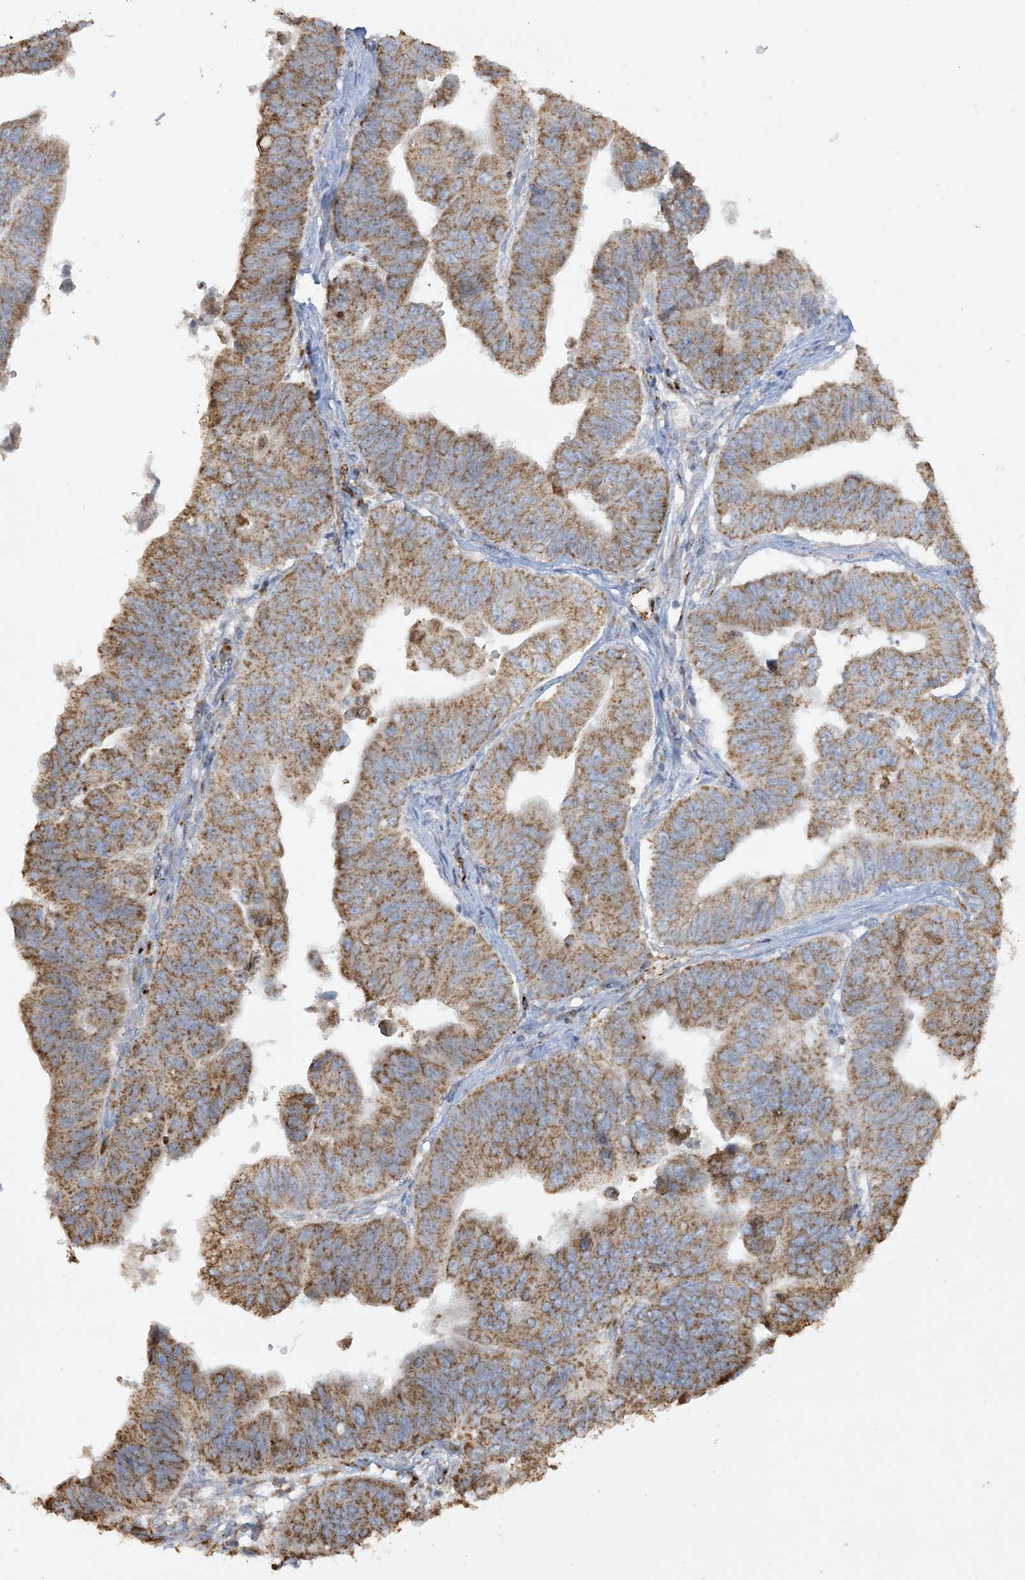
{"staining": {"intensity": "moderate", "quantity": ">75%", "location": "cytoplasmic/membranous"}, "tissue": "stomach cancer", "cell_type": "Tumor cells", "image_type": "cancer", "snomed": [{"axis": "morphology", "description": "Adenocarcinoma, NOS"}, {"axis": "topography", "description": "Stomach"}], "caption": "This is an image of immunohistochemistry staining of stomach cancer, which shows moderate expression in the cytoplasmic/membranous of tumor cells.", "gene": "AGA", "patient": {"sex": "male", "age": 59}}